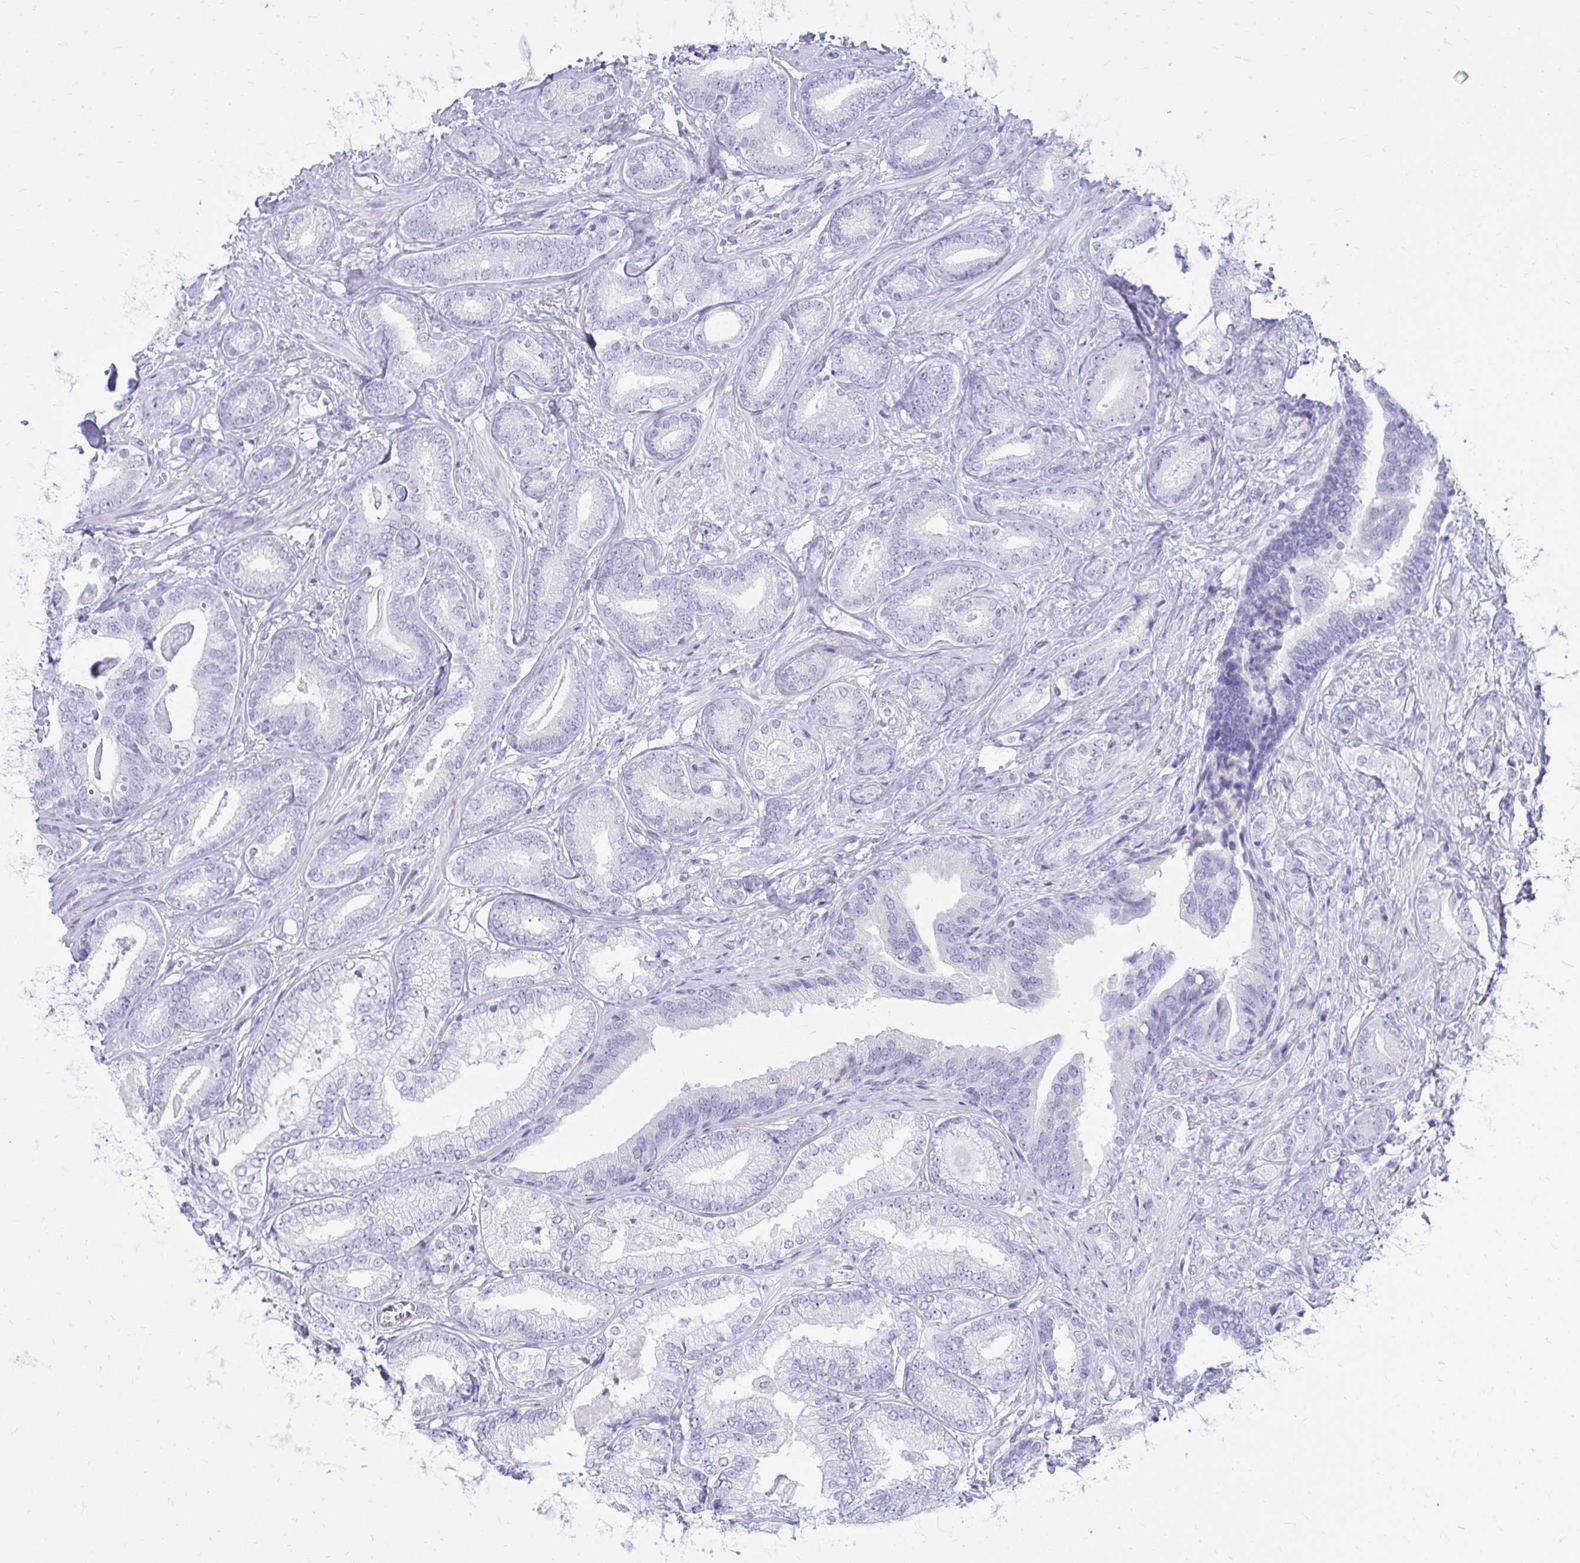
{"staining": {"intensity": "negative", "quantity": "none", "location": "none"}, "tissue": "prostate cancer", "cell_type": "Tumor cells", "image_type": "cancer", "snomed": [{"axis": "morphology", "description": "Adenocarcinoma, High grade"}, {"axis": "topography", "description": "Prostate"}], "caption": "This image is of prostate cancer (adenocarcinoma (high-grade)) stained with IHC to label a protein in brown with the nuclei are counter-stained blue. There is no positivity in tumor cells.", "gene": "NANOGNB", "patient": {"sex": "male", "age": 62}}